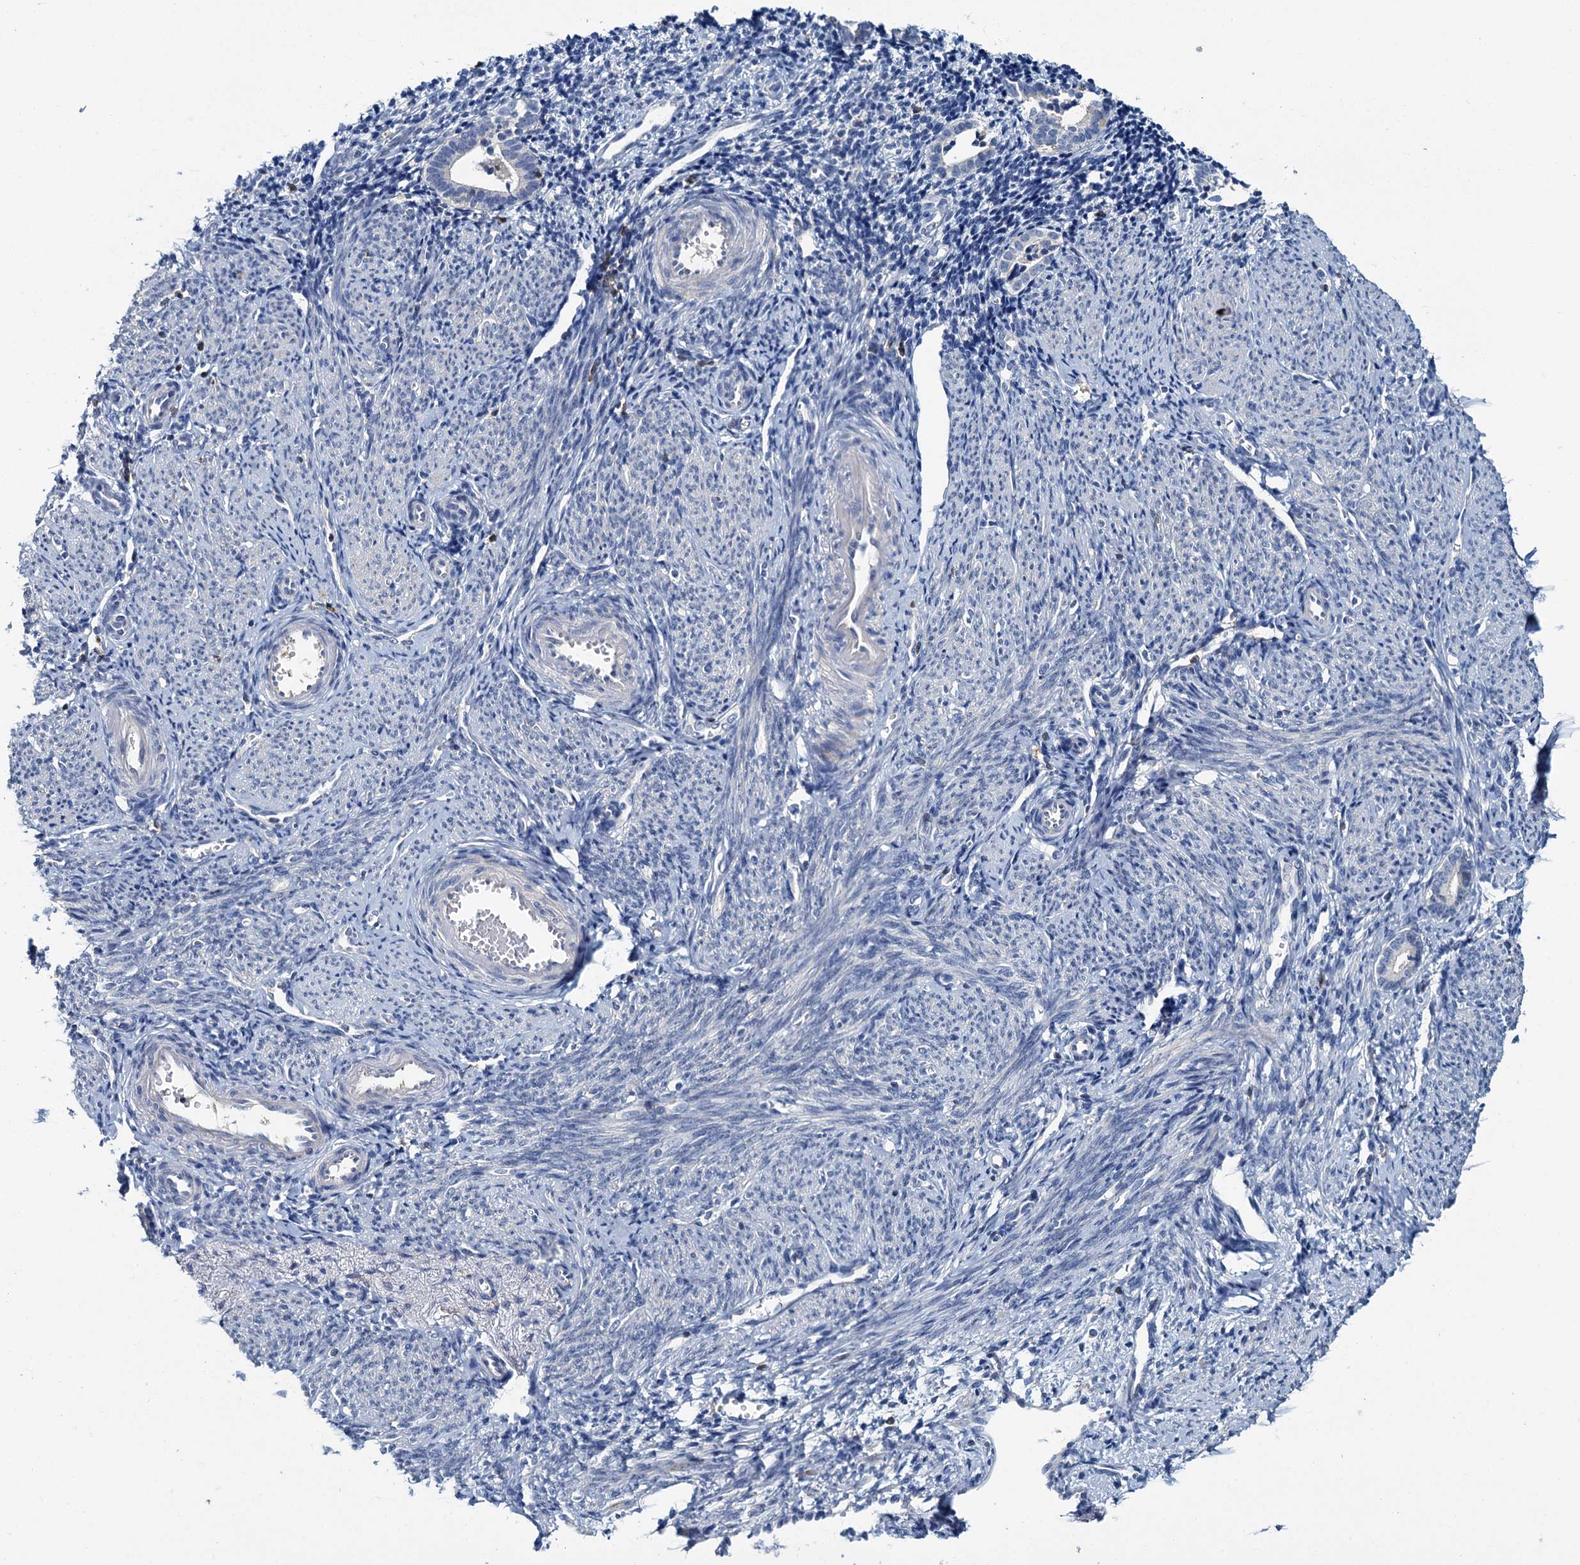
{"staining": {"intensity": "negative", "quantity": "none", "location": "none"}, "tissue": "endometrium", "cell_type": "Cells in endometrial stroma", "image_type": "normal", "snomed": [{"axis": "morphology", "description": "Normal tissue, NOS"}, {"axis": "topography", "description": "Endometrium"}], "caption": "This is an IHC micrograph of benign endometrium. There is no expression in cells in endometrial stroma.", "gene": "FGFR2", "patient": {"sex": "female", "age": 56}}